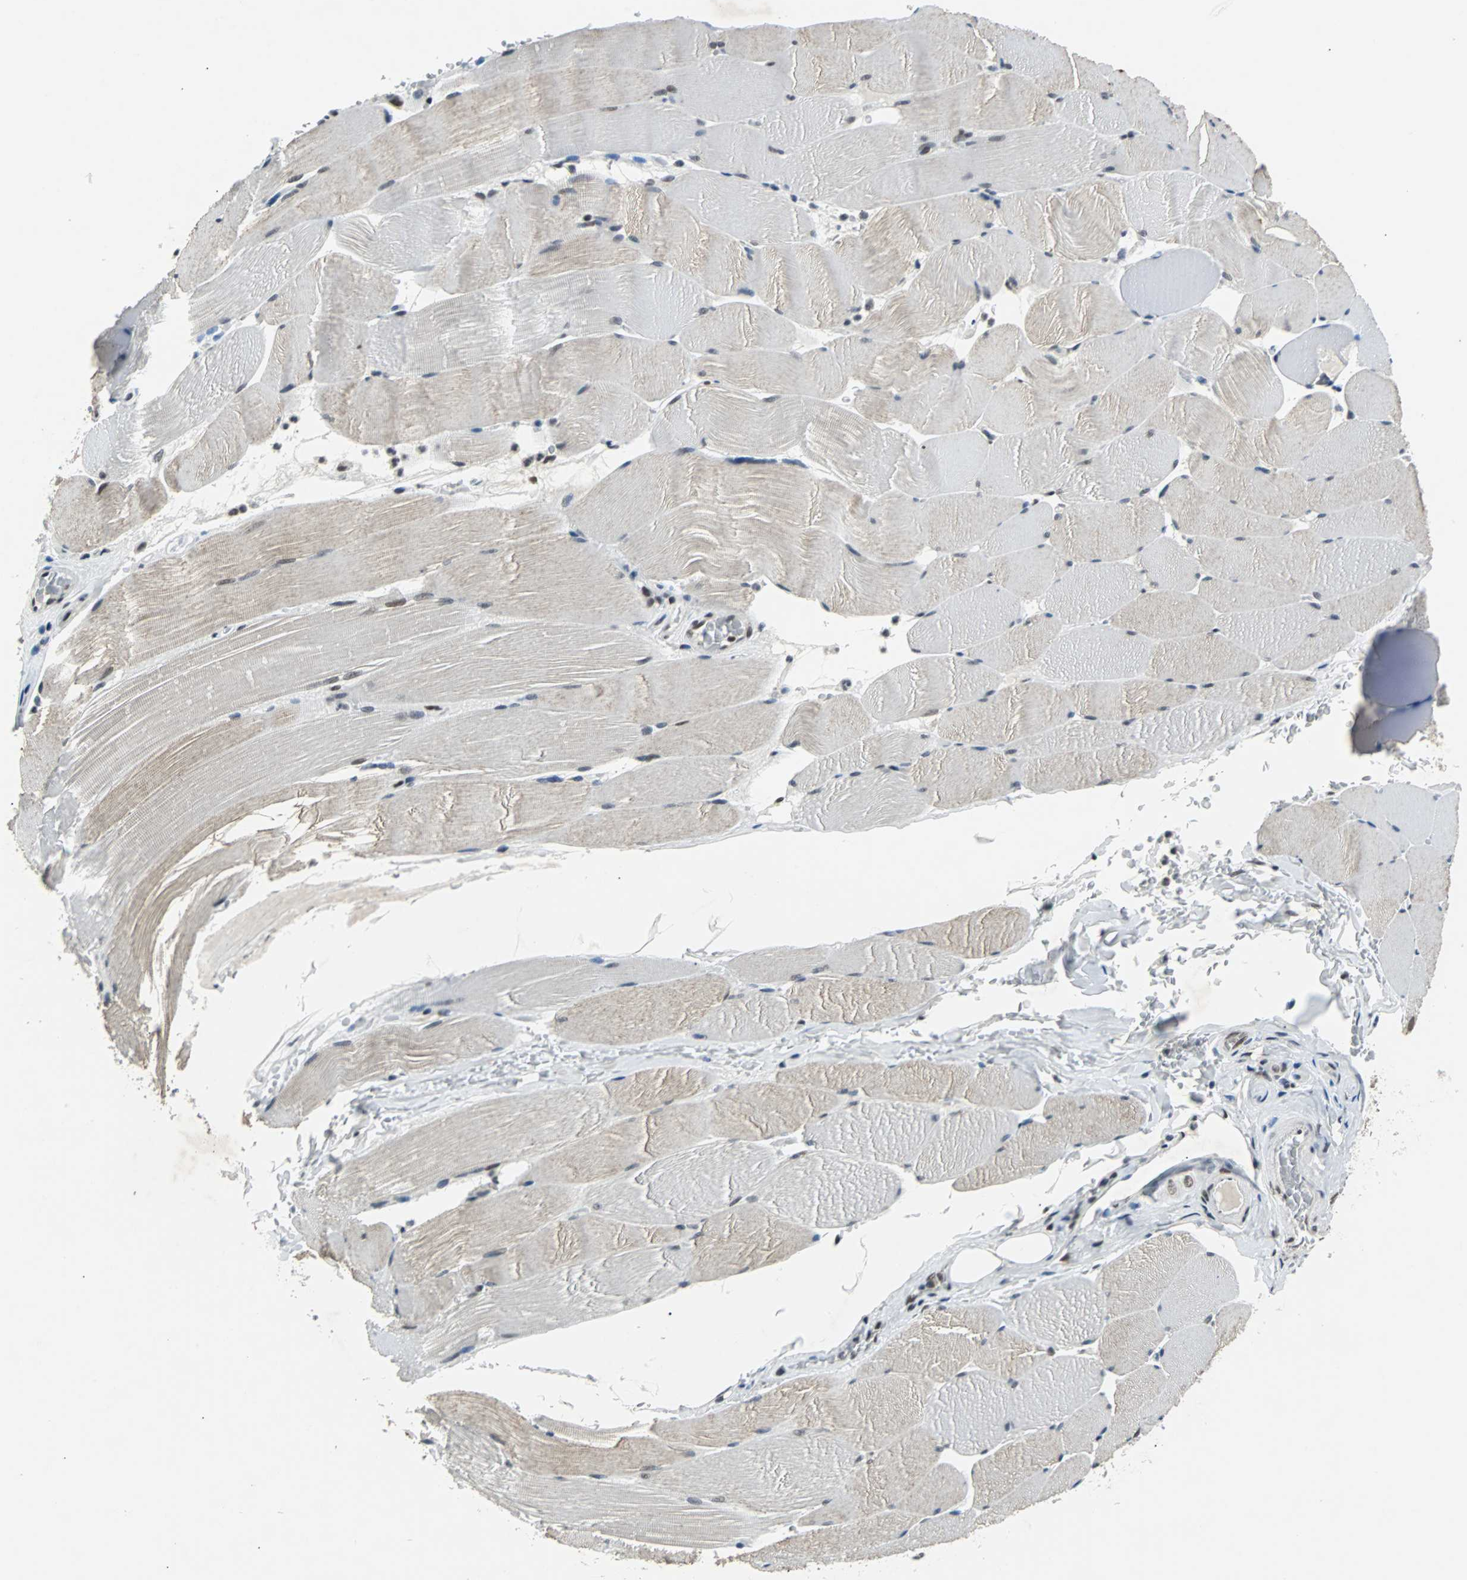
{"staining": {"intensity": "weak", "quantity": "25%-75%", "location": "cytoplasmic/membranous,nuclear"}, "tissue": "skeletal muscle", "cell_type": "Myocytes", "image_type": "normal", "snomed": [{"axis": "morphology", "description": "Normal tissue, NOS"}, {"axis": "topography", "description": "Skeletal muscle"}], "caption": "Weak cytoplasmic/membranous,nuclear protein positivity is appreciated in about 25%-75% of myocytes in skeletal muscle. The staining was performed using DAB (3,3'-diaminobenzidine), with brown indicating positive protein expression. Nuclei are stained blue with hematoxylin.", "gene": "GATAD2A", "patient": {"sex": "male", "age": 62}}